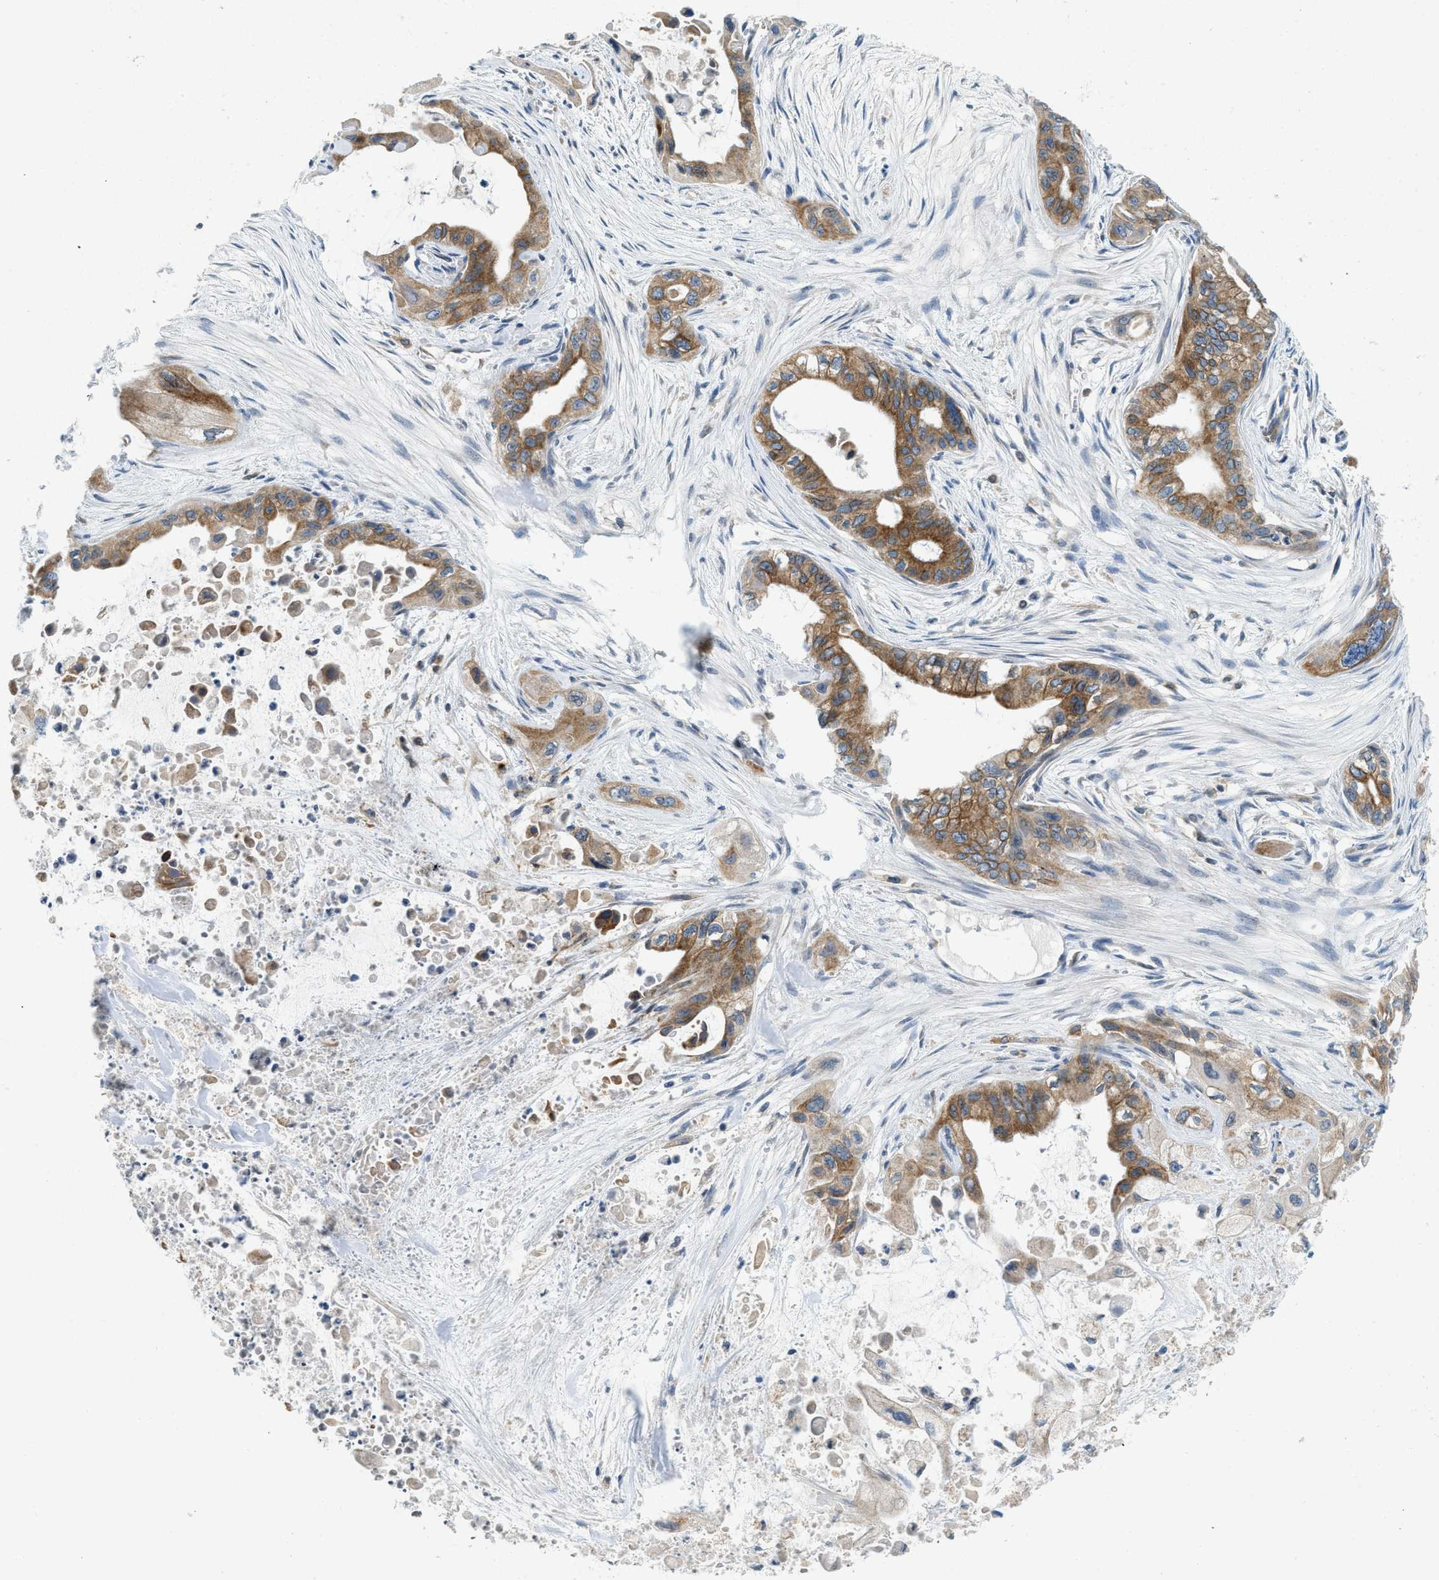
{"staining": {"intensity": "moderate", "quantity": ">75%", "location": "cytoplasmic/membranous"}, "tissue": "pancreatic cancer", "cell_type": "Tumor cells", "image_type": "cancer", "snomed": [{"axis": "morphology", "description": "Adenocarcinoma, NOS"}, {"axis": "topography", "description": "Pancreas"}], "caption": "Immunohistochemistry of pancreatic cancer (adenocarcinoma) displays medium levels of moderate cytoplasmic/membranous staining in about >75% of tumor cells.", "gene": "BCAP31", "patient": {"sex": "male", "age": 73}}